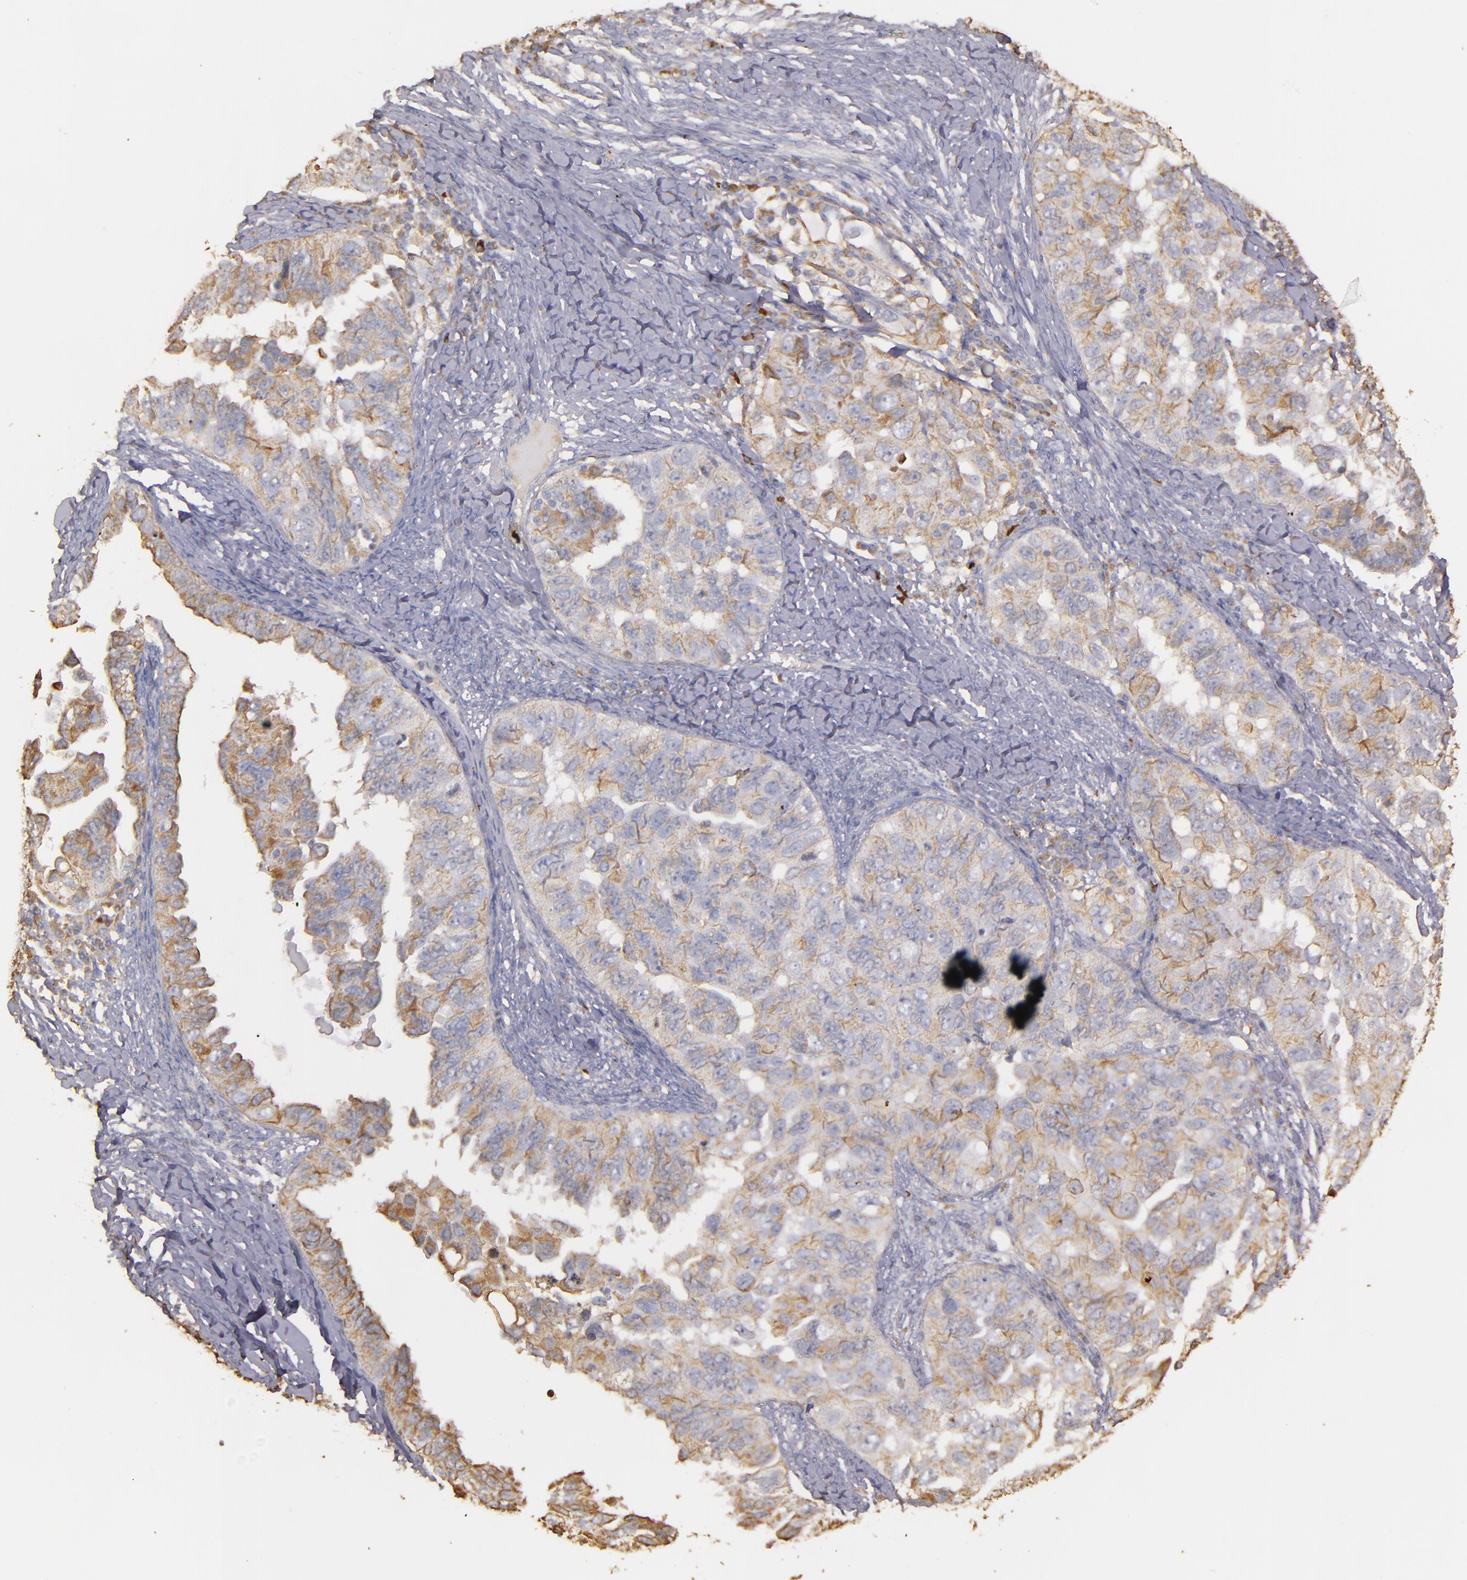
{"staining": {"intensity": "moderate", "quantity": ">75%", "location": "cytoplasmic/membranous"}, "tissue": "ovarian cancer", "cell_type": "Tumor cells", "image_type": "cancer", "snomed": [{"axis": "morphology", "description": "Cystadenocarcinoma, serous, NOS"}, {"axis": "topography", "description": "Ovary"}], "caption": "Ovarian cancer was stained to show a protein in brown. There is medium levels of moderate cytoplasmic/membranous expression in approximately >75% of tumor cells. (IHC, brightfield microscopy, high magnification).", "gene": "SRRD", "patient": {"sex": "female", "age": 82}}